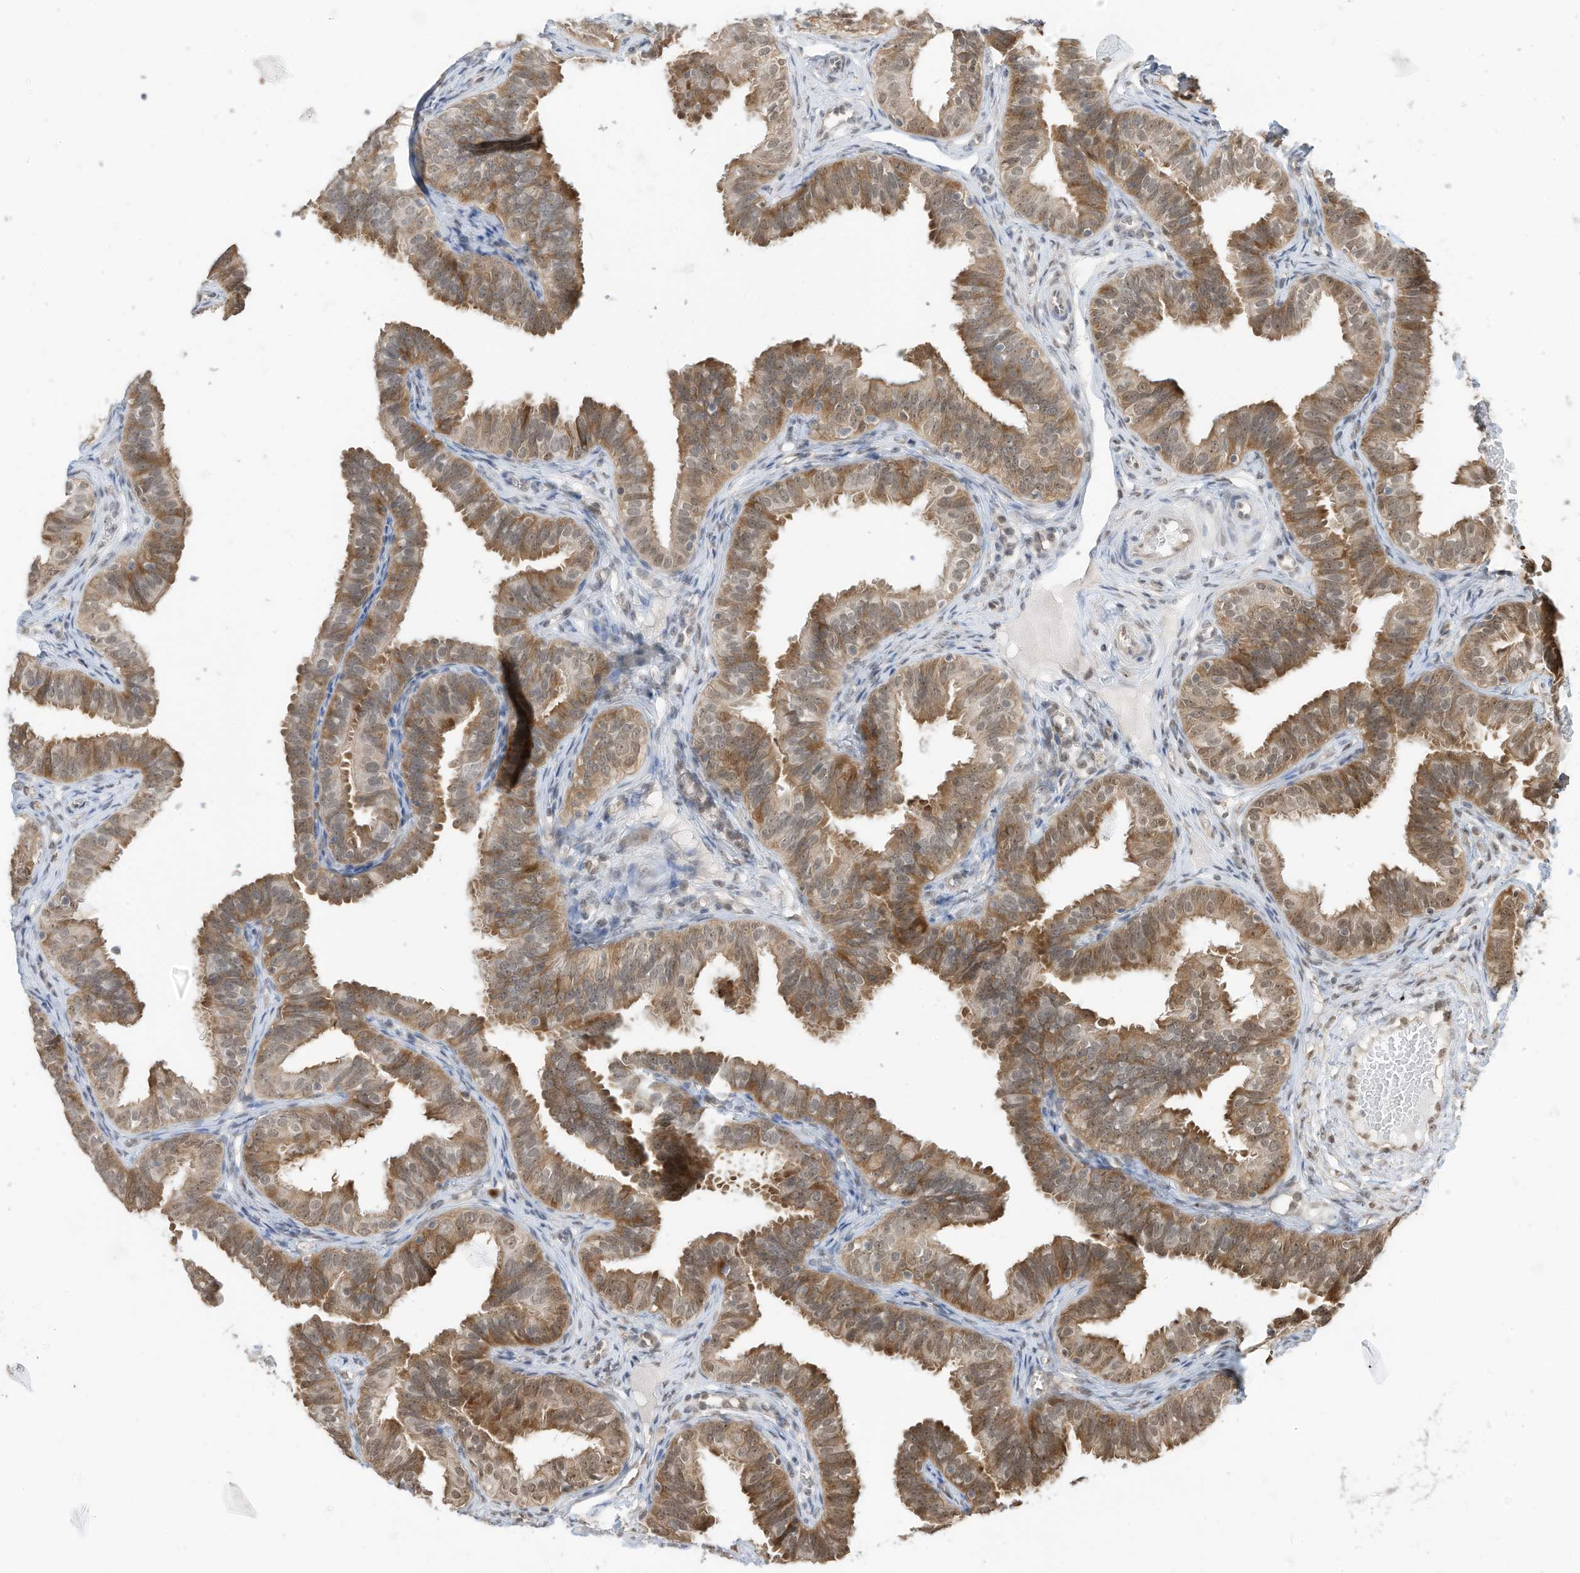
{"staining": {"intensity": "moderate", "quantity": ">75%", "location": "cytoplasmic/membranous,nuclear"}, "tissue": "fallopian tube", "cell_type": "Glandular cells", "image_type": "normal", "snomed": [{"axis": "morphology", "description": "Normal tissue, NOS"}, {"axis": "topography", "description": "Fallopian tube"}], "caption": "Protein expression analysis of normal human fallopian tube reveals moderate cytoplasmic/membranous,nuclear staining in approximately >75% of glandular cells. (Brightfield microscopy of DAB IHC at high magnification).", "gene": "ZNF195", "patient": {"sex": "female", "age": 35}}